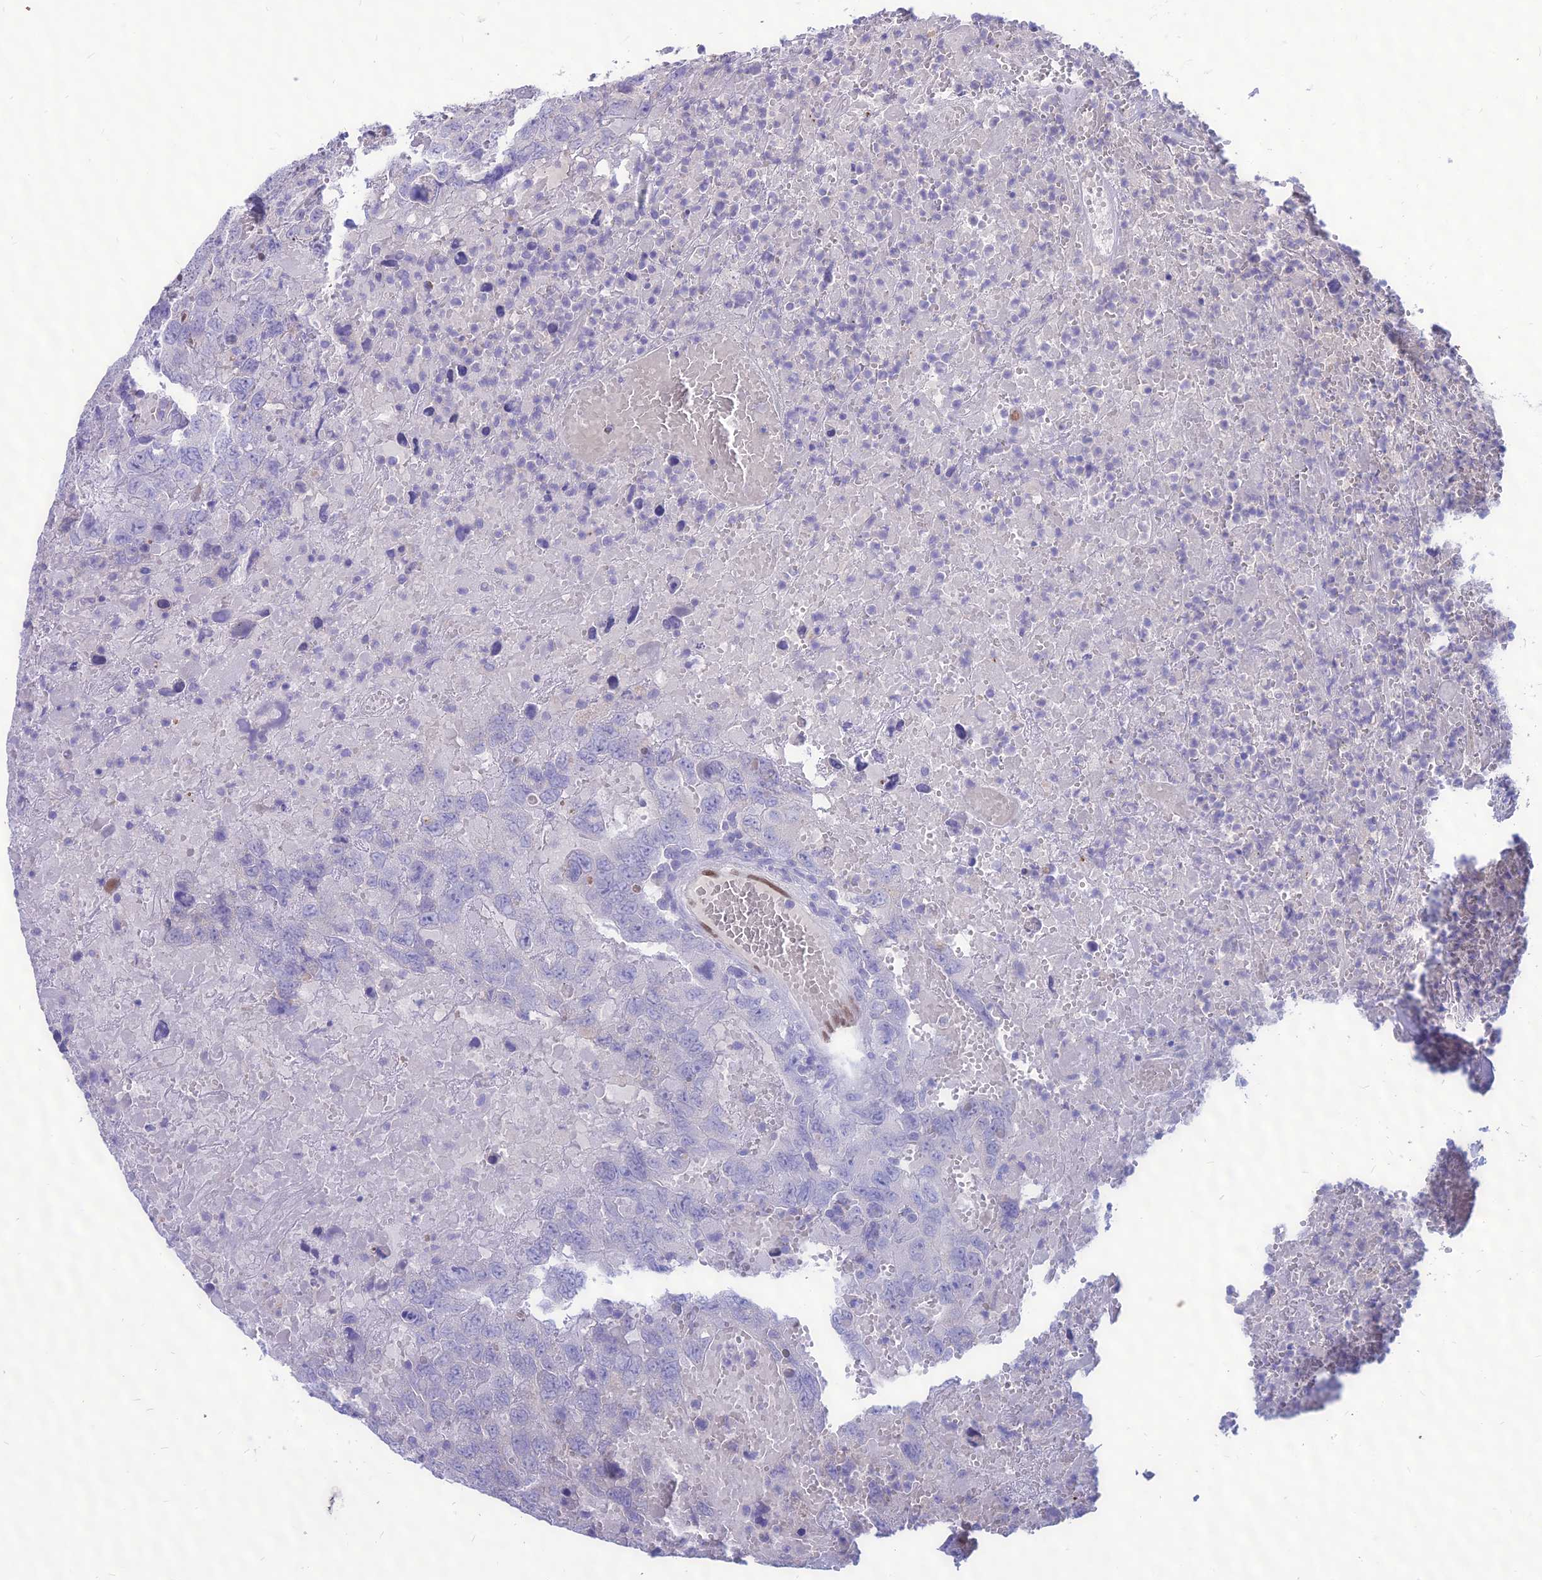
{"staining": {"intensity": "negative", "quantity": "none", "location": "none"}, "tissue": "testis cancer", "cell_type": "Tumor cells", "image_type": "cancer", "snomed": [{"axis": "morphology", "description": "Carcinoma, Embryonal, NOS"}, {"axis": "topography", "description": "Testis"}], "caption": "A micrograph of human testis embryonal carcinoma is negative for staining in tumor cells.", "gene": "NOVA2", "patient": {"sex": "male", "age": 45}}